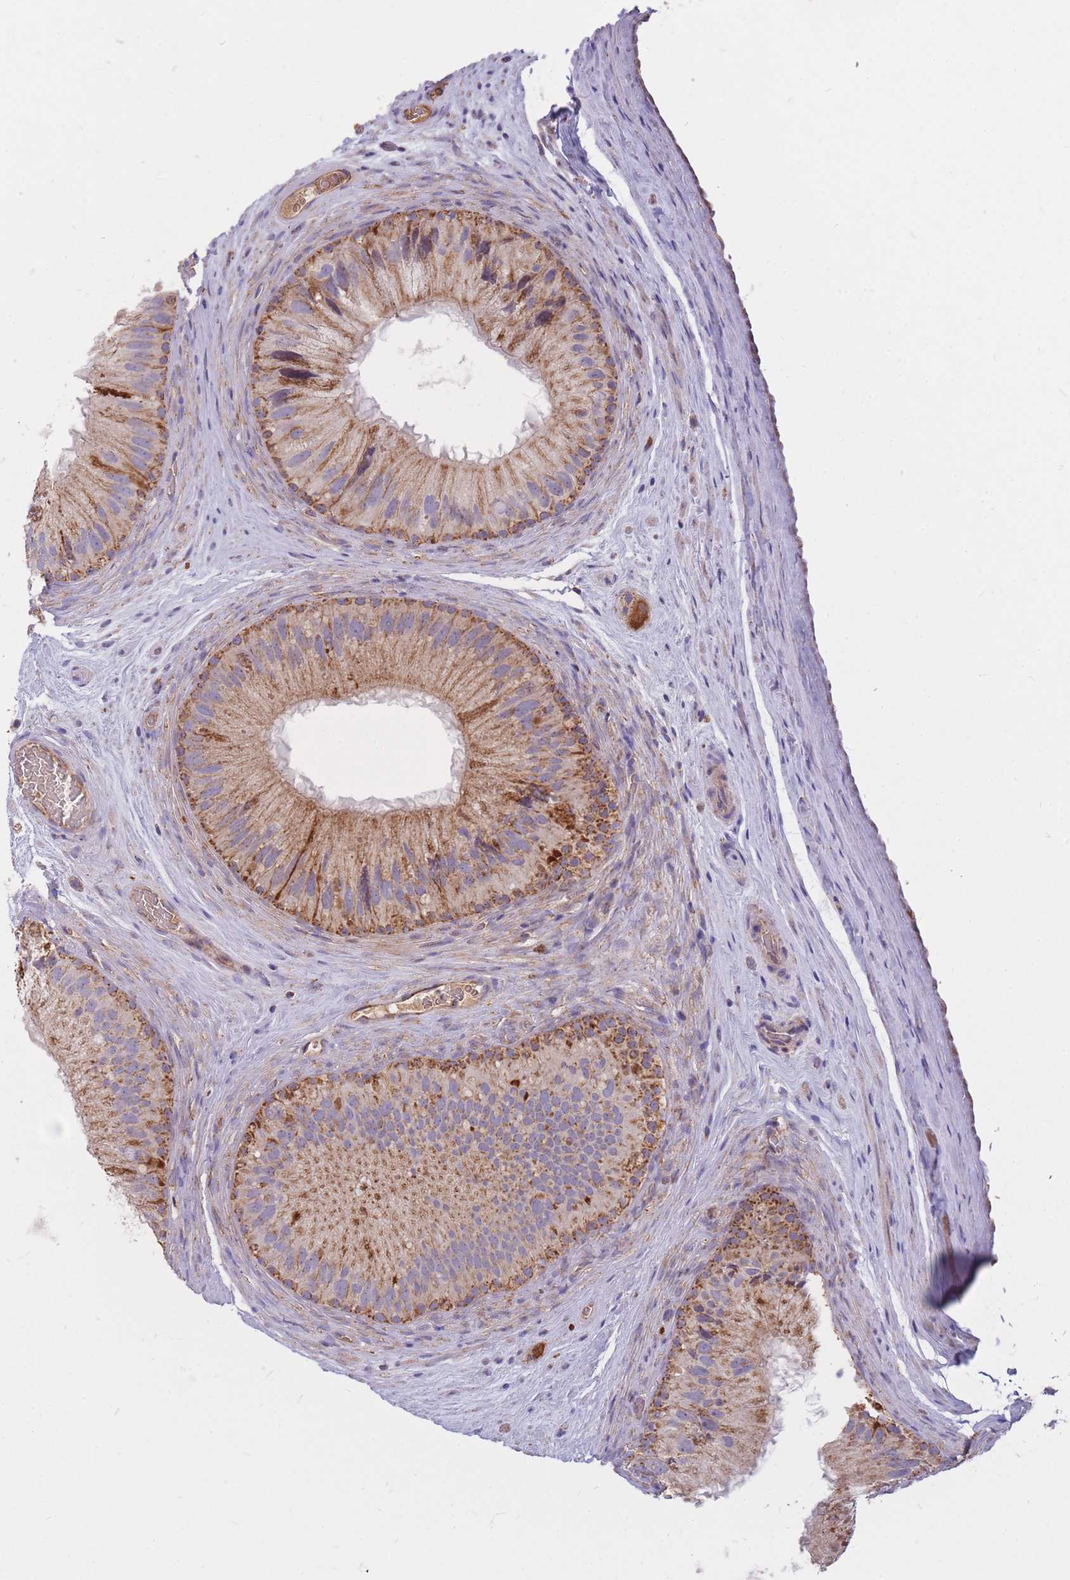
{"staining": {"intensity": "moderate", "quantity": ">75%", "location": "cytoplasmic/membranous"}, "tissue": "epididymis", "cell_type": "Glandular cells", "image_type": "normal", "snomed": [{"axis": "morphology", "description": "Normal tissue, NOS"}, {"axis": "topography", "description": "Epididymis"}], "caption": "Epididymis stained with IHC displays moderate cytoplasmic/membranous positivity in about >75% of glandular cells.", "gene": "PTPMT1", "patient": {"sex": "male", "age": 50}}